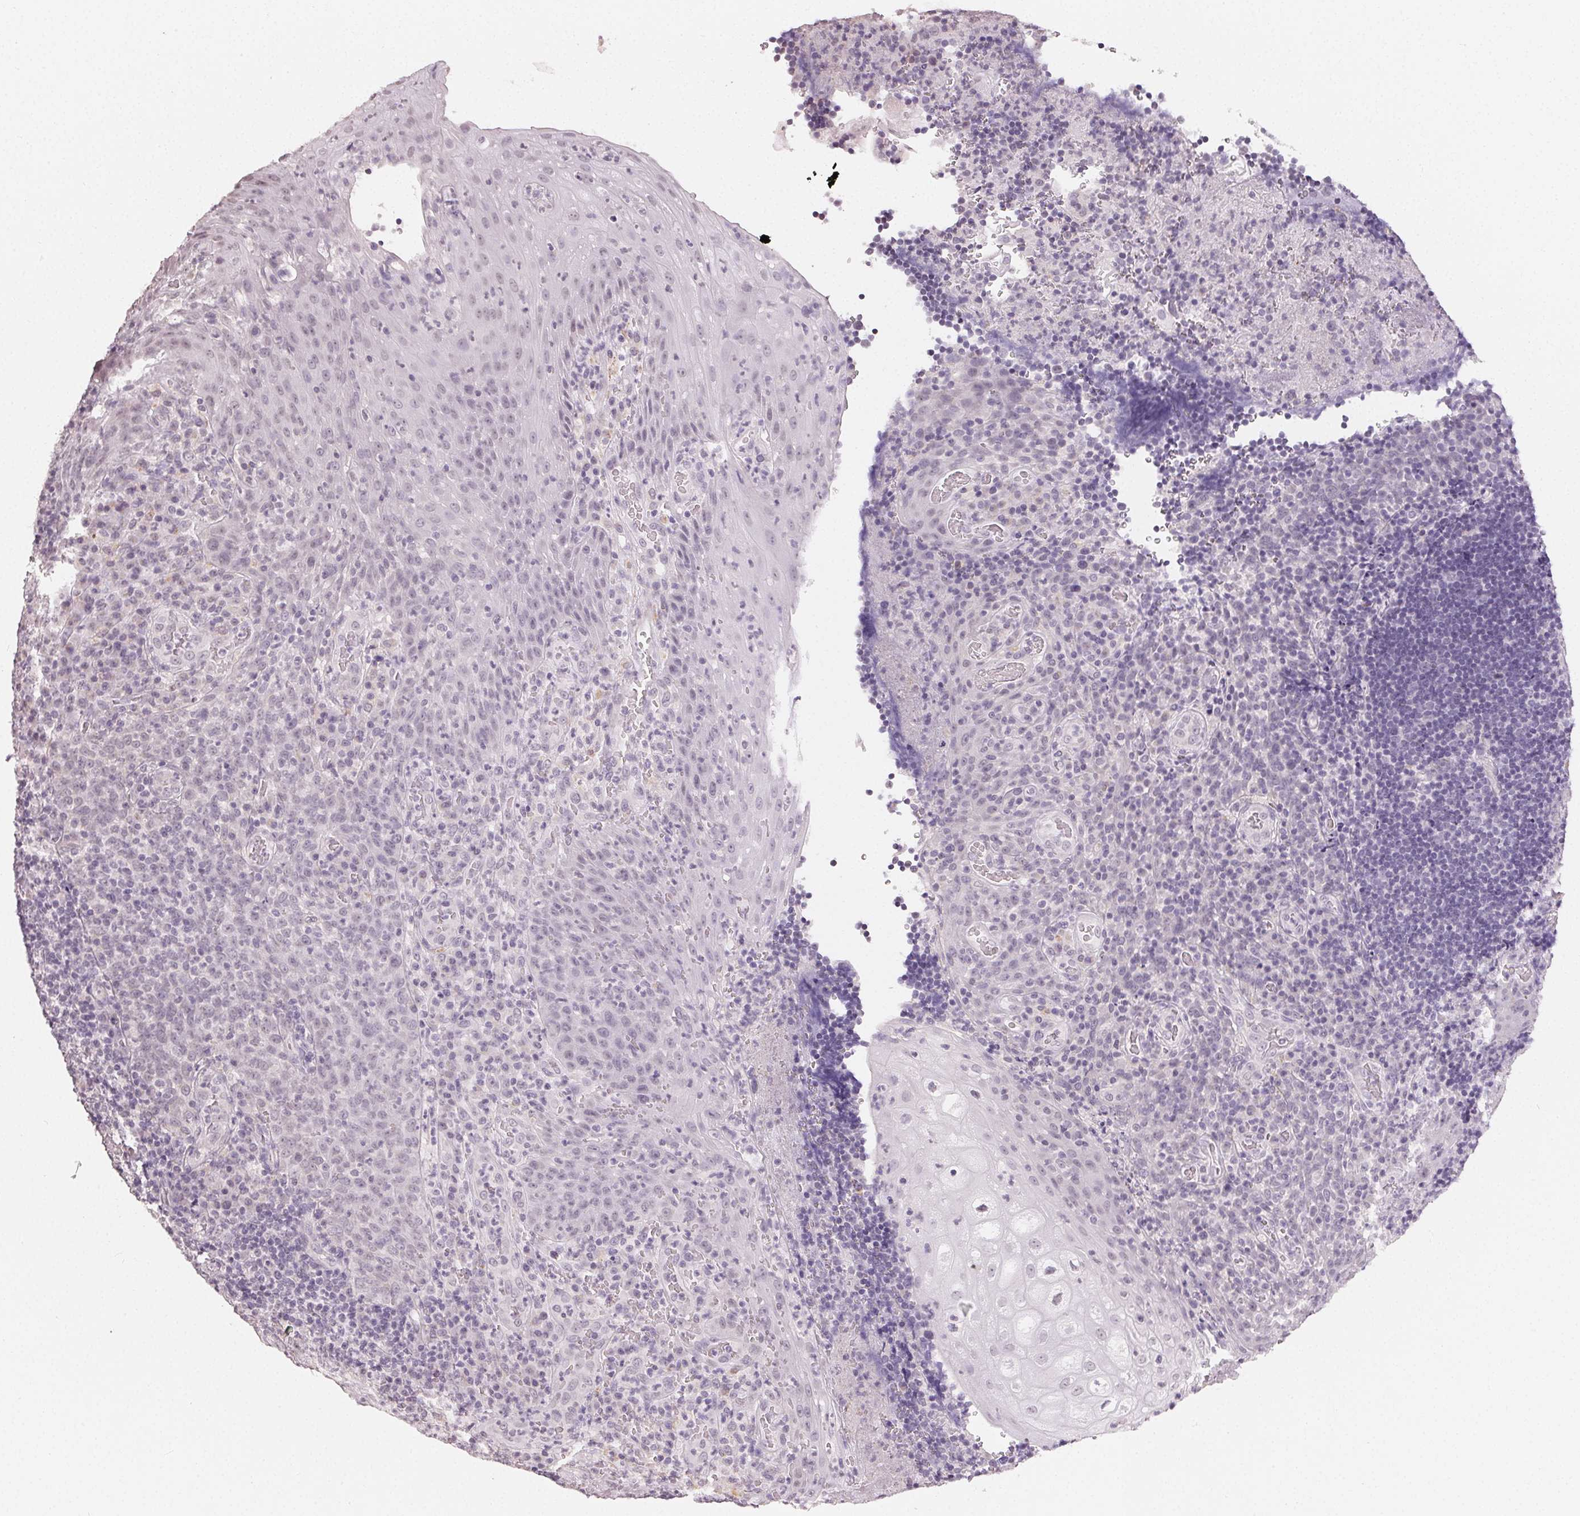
{"staining": {"intensity": "negative", "quantity": "none", "location": "none"}, "tissue": "tonsil", "cell_type": "Germinal center cells", "image_type": "normal", "snomed": [{"axis": "morphology", "description": "Normal tissue, NOS"}, {"axis": "topography", "description": "Tonsil"}], "caption": "IHC of unremarkable tonsil reveals no positivity in germinal center cells.", "gene": "TMEM174", "patient": {"sex": "male", "age": 17}}